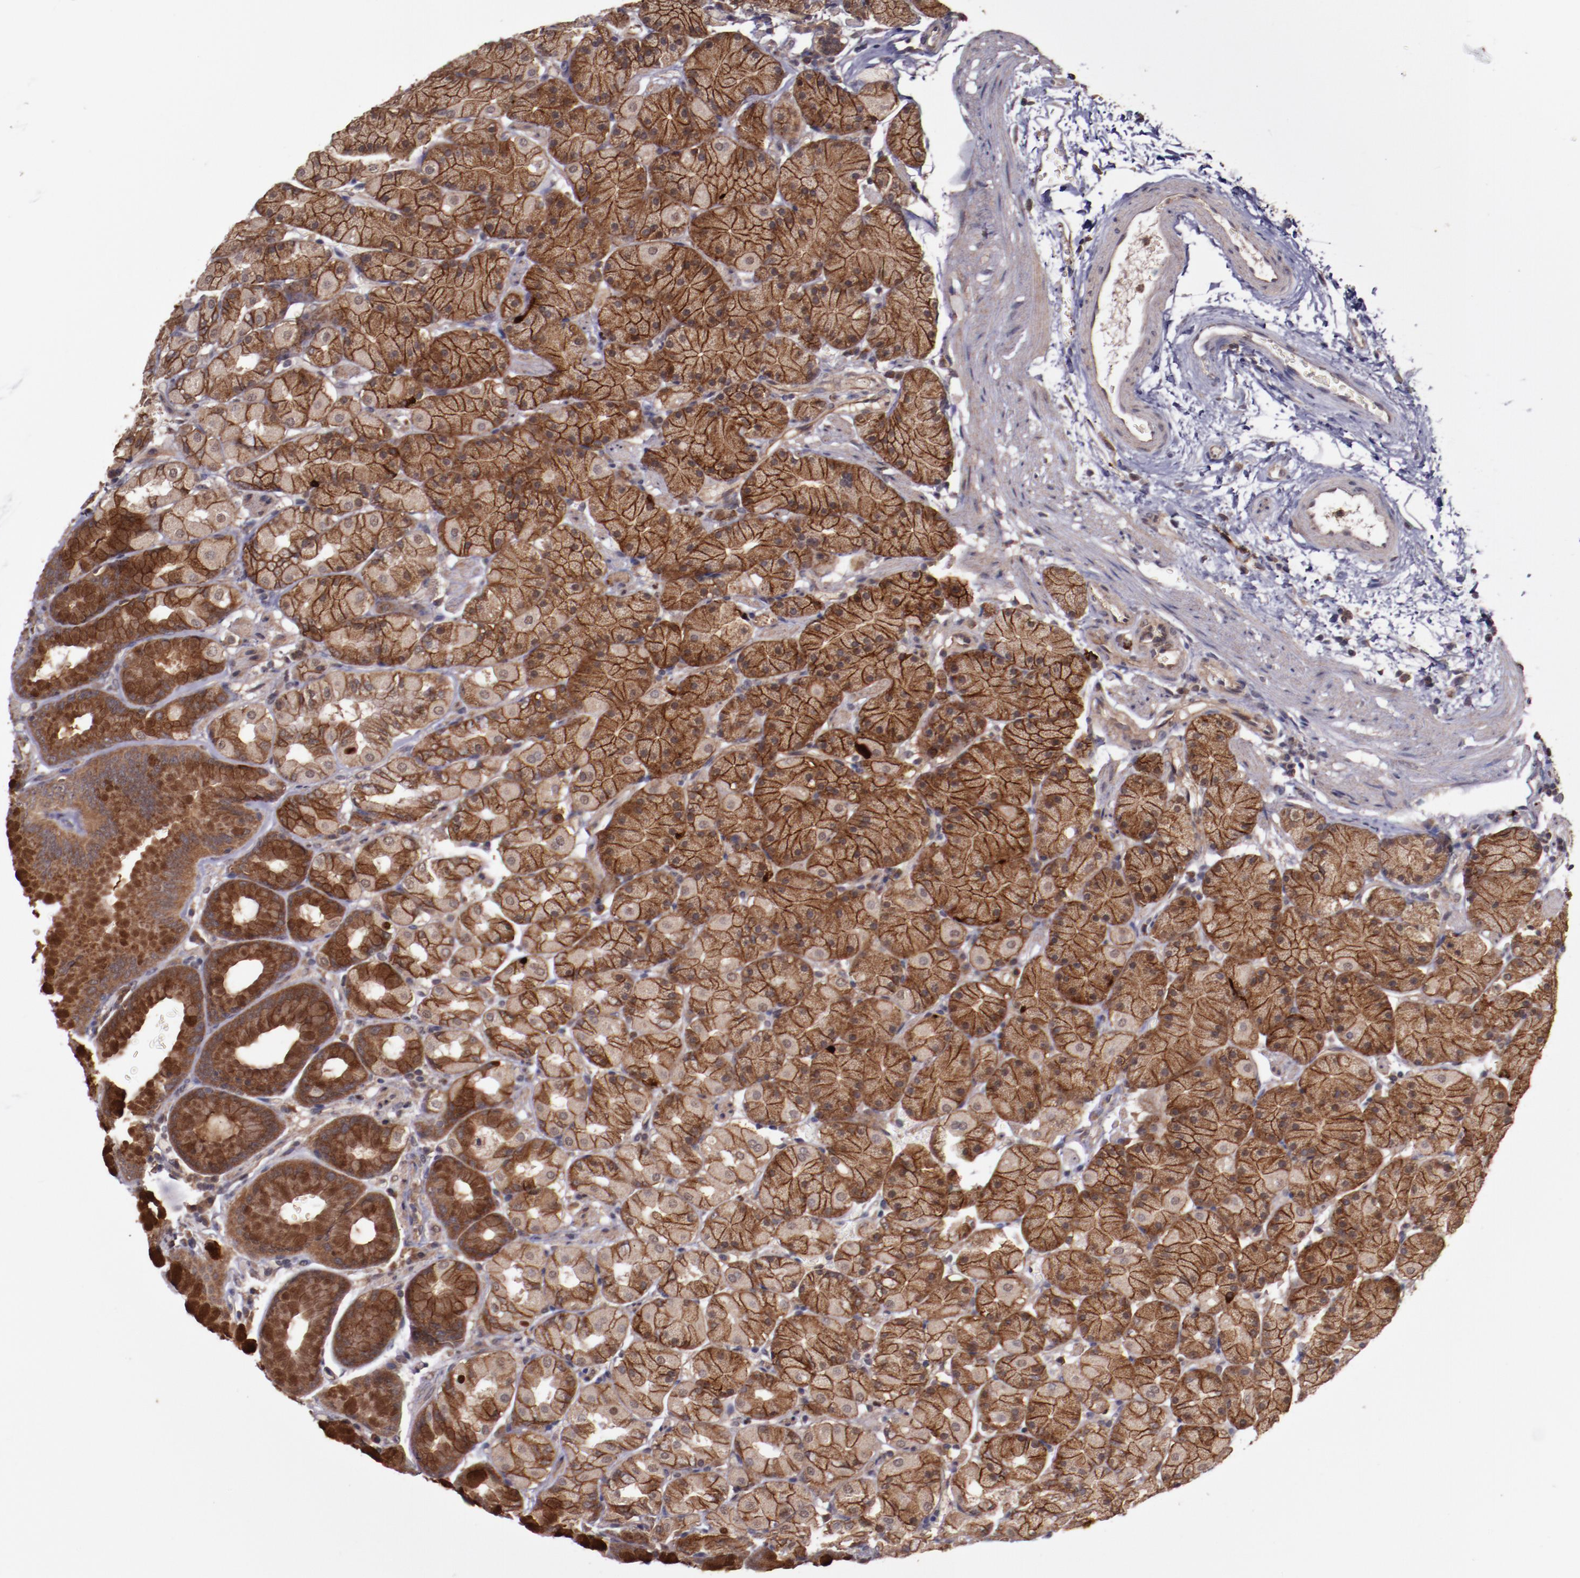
{"staining": {"intensity": "strong", "quantity": "25%-75%", "location": "cytoplasmic/membranous"}, "tissue": "stomach", "cell_type": "Glandular cells", "image_type": "normal", "snomed": [{"axis": "morphology", "description": "Normal tissue, NOS"}, {"axis": "topography", "description": "Stomach, upper"}, {"axis": "topography", "description": "Stomach"}], "caption": "Strong cytoplasmic/membranous protein staining is present in about 25%-75% of glandular cells in stomach. (DAB IHC, brown staining for protein, blue staining for nuclei).", "gene": "FTSJ1", "patient": {"sex": "male", "age": 76}}